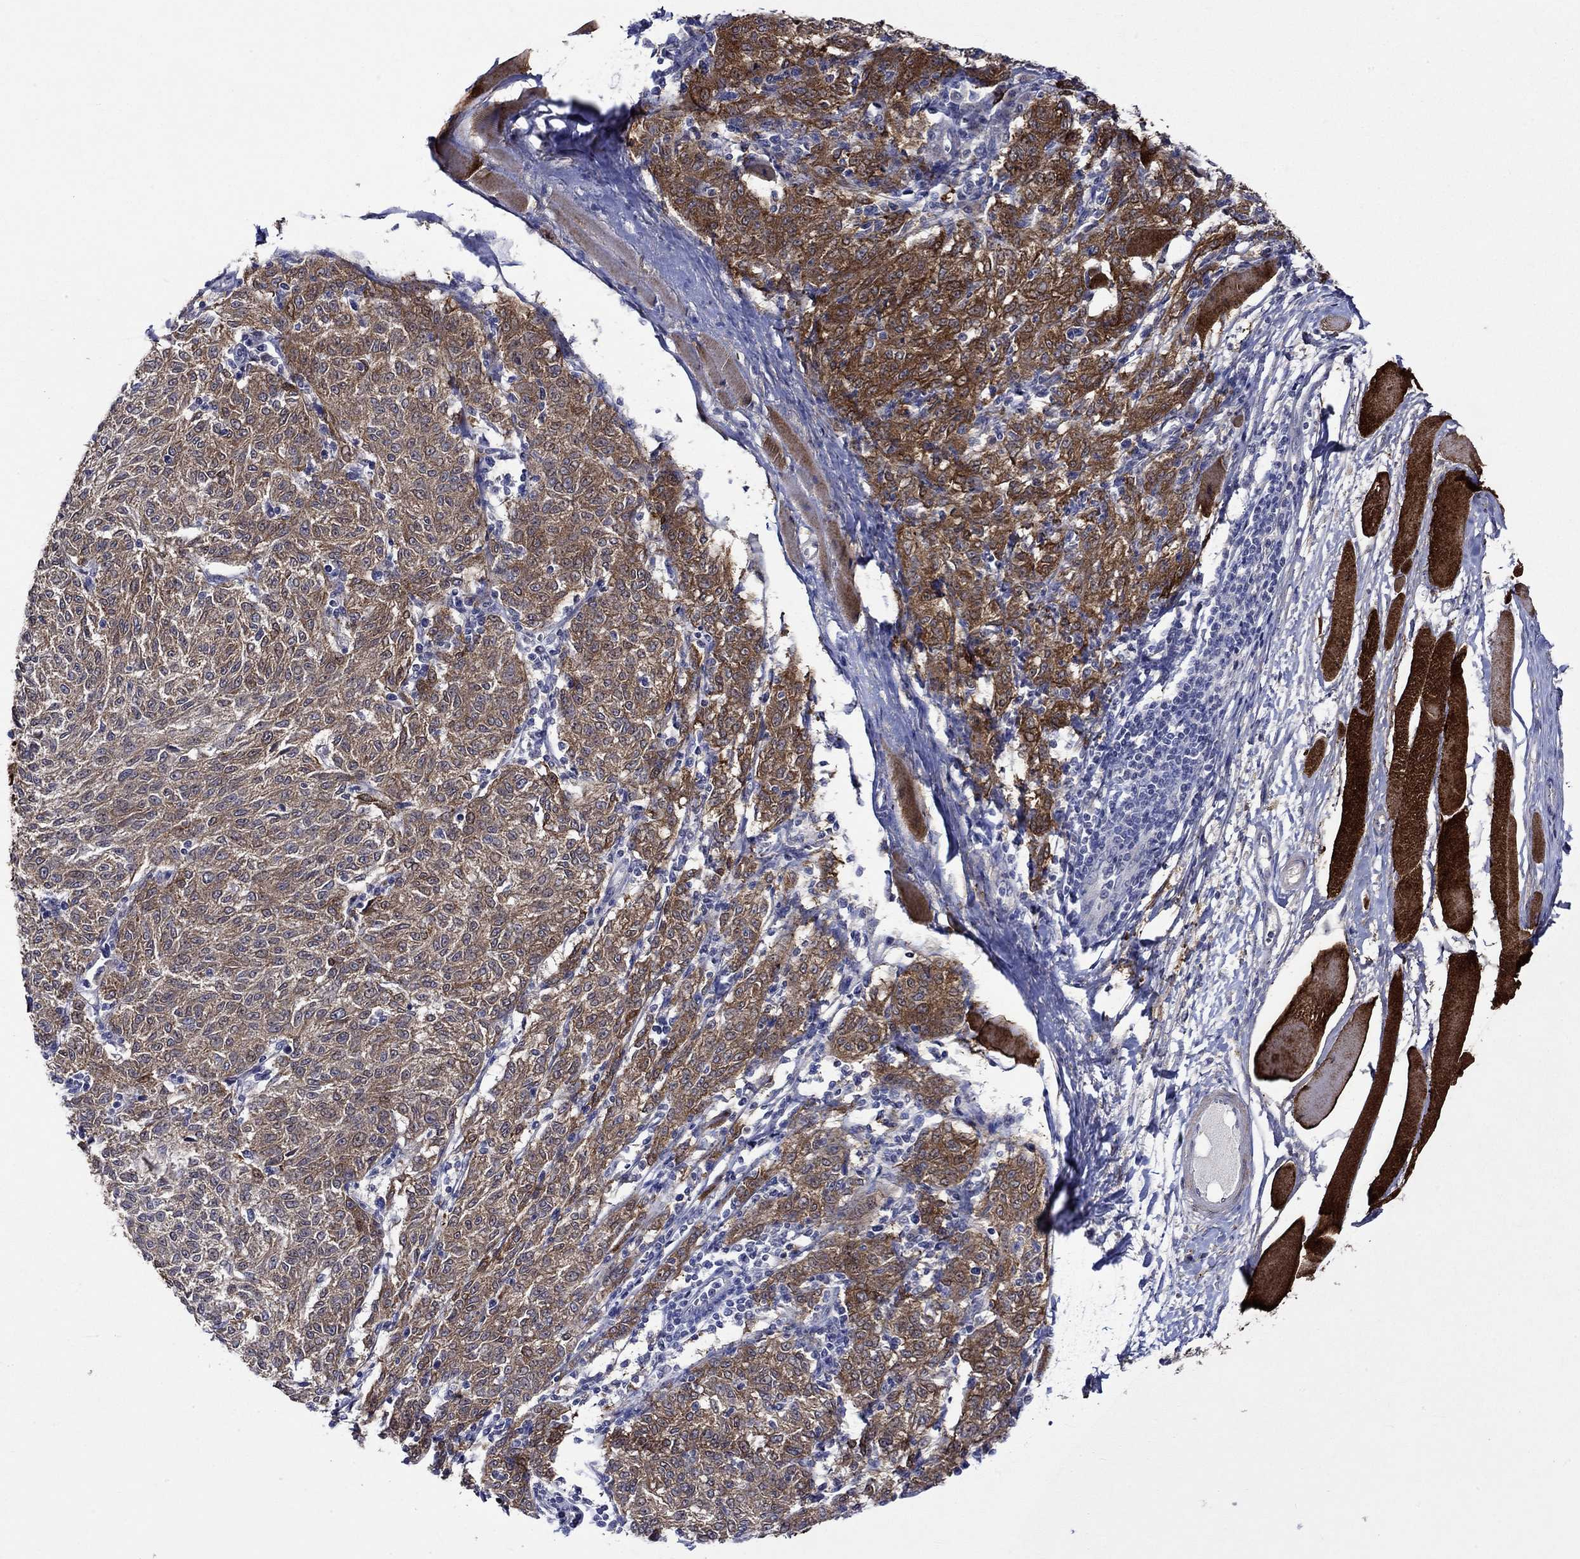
{"staining": {"intensity": "strong", "quantity": "25%-75%", "location": "cytoplasmic/membranous"}, "tissue": "melanoma", "cell_type": "Tumor cells", "image_type": "cancer", "snomed": [{"axis": "morphology", "description": "Malignant melanoma, NOS"}, {"axis": "topography", "description": "Skin"}], "caption": "The image shows a brown stain indicating the presence of a protein in the cytoplasmic/membranous of tumor cells in malignant melanoma.", "gene": "CRYAB", "patient": {"sex": "female", "age": 72}}